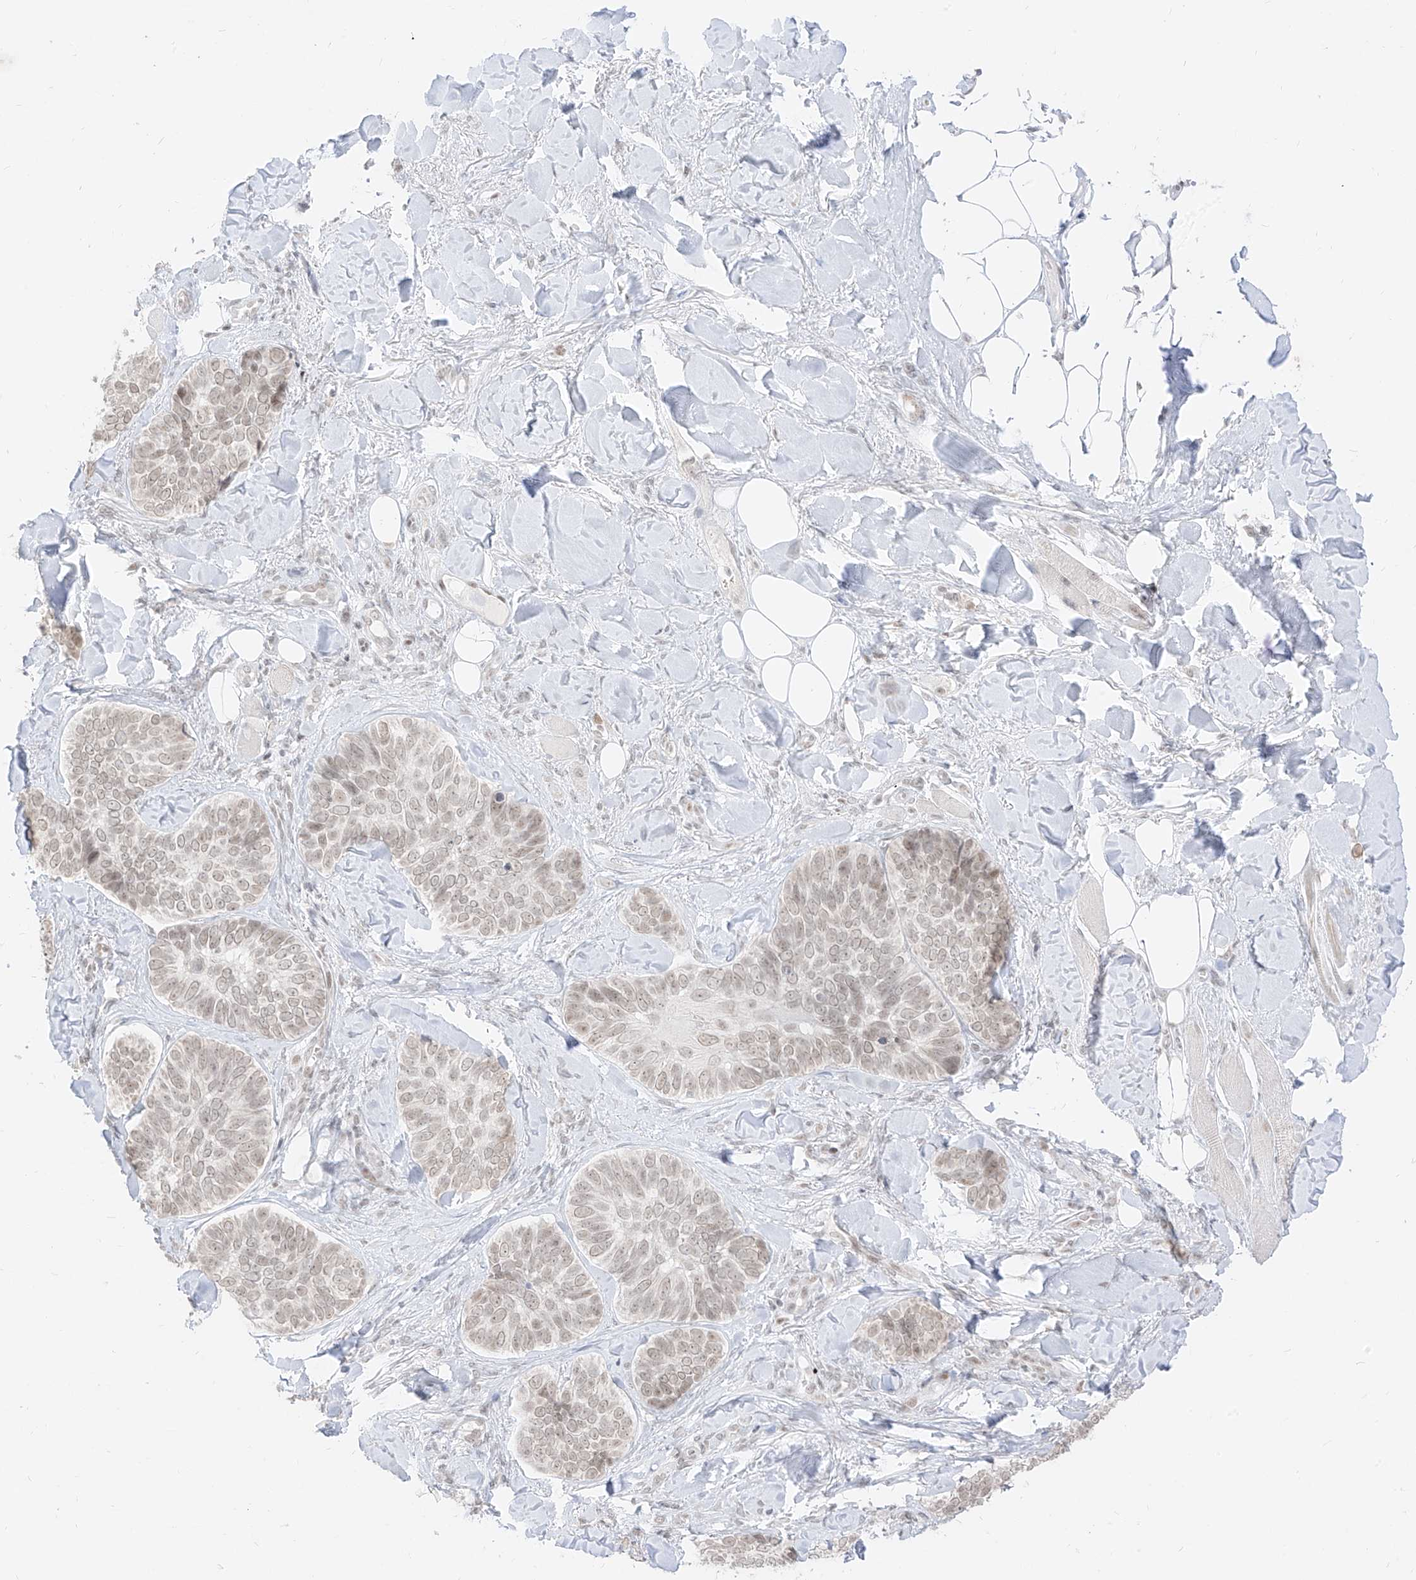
{"staining": {"intensity": "weak", "quantity": ">75%", "location": "nuclear"}, "tissue": "skin cancer", "cell_type": "Tumor cells", "image_type": "cancer", "snomed": [{"axis": "morphology", "description": "Basal cell carcinoma"}, {"axis": "topography", "description": "Skin"}], "caption": "Brown immunohistochemical staining in human skin cancer demonstrates weak nuclear expression in about >75% of tumor cells. (IHC, brightfield microscopy, high magnification).", "gene": "SUPT5H", "patient": {"sex": "male", "age": 62}}